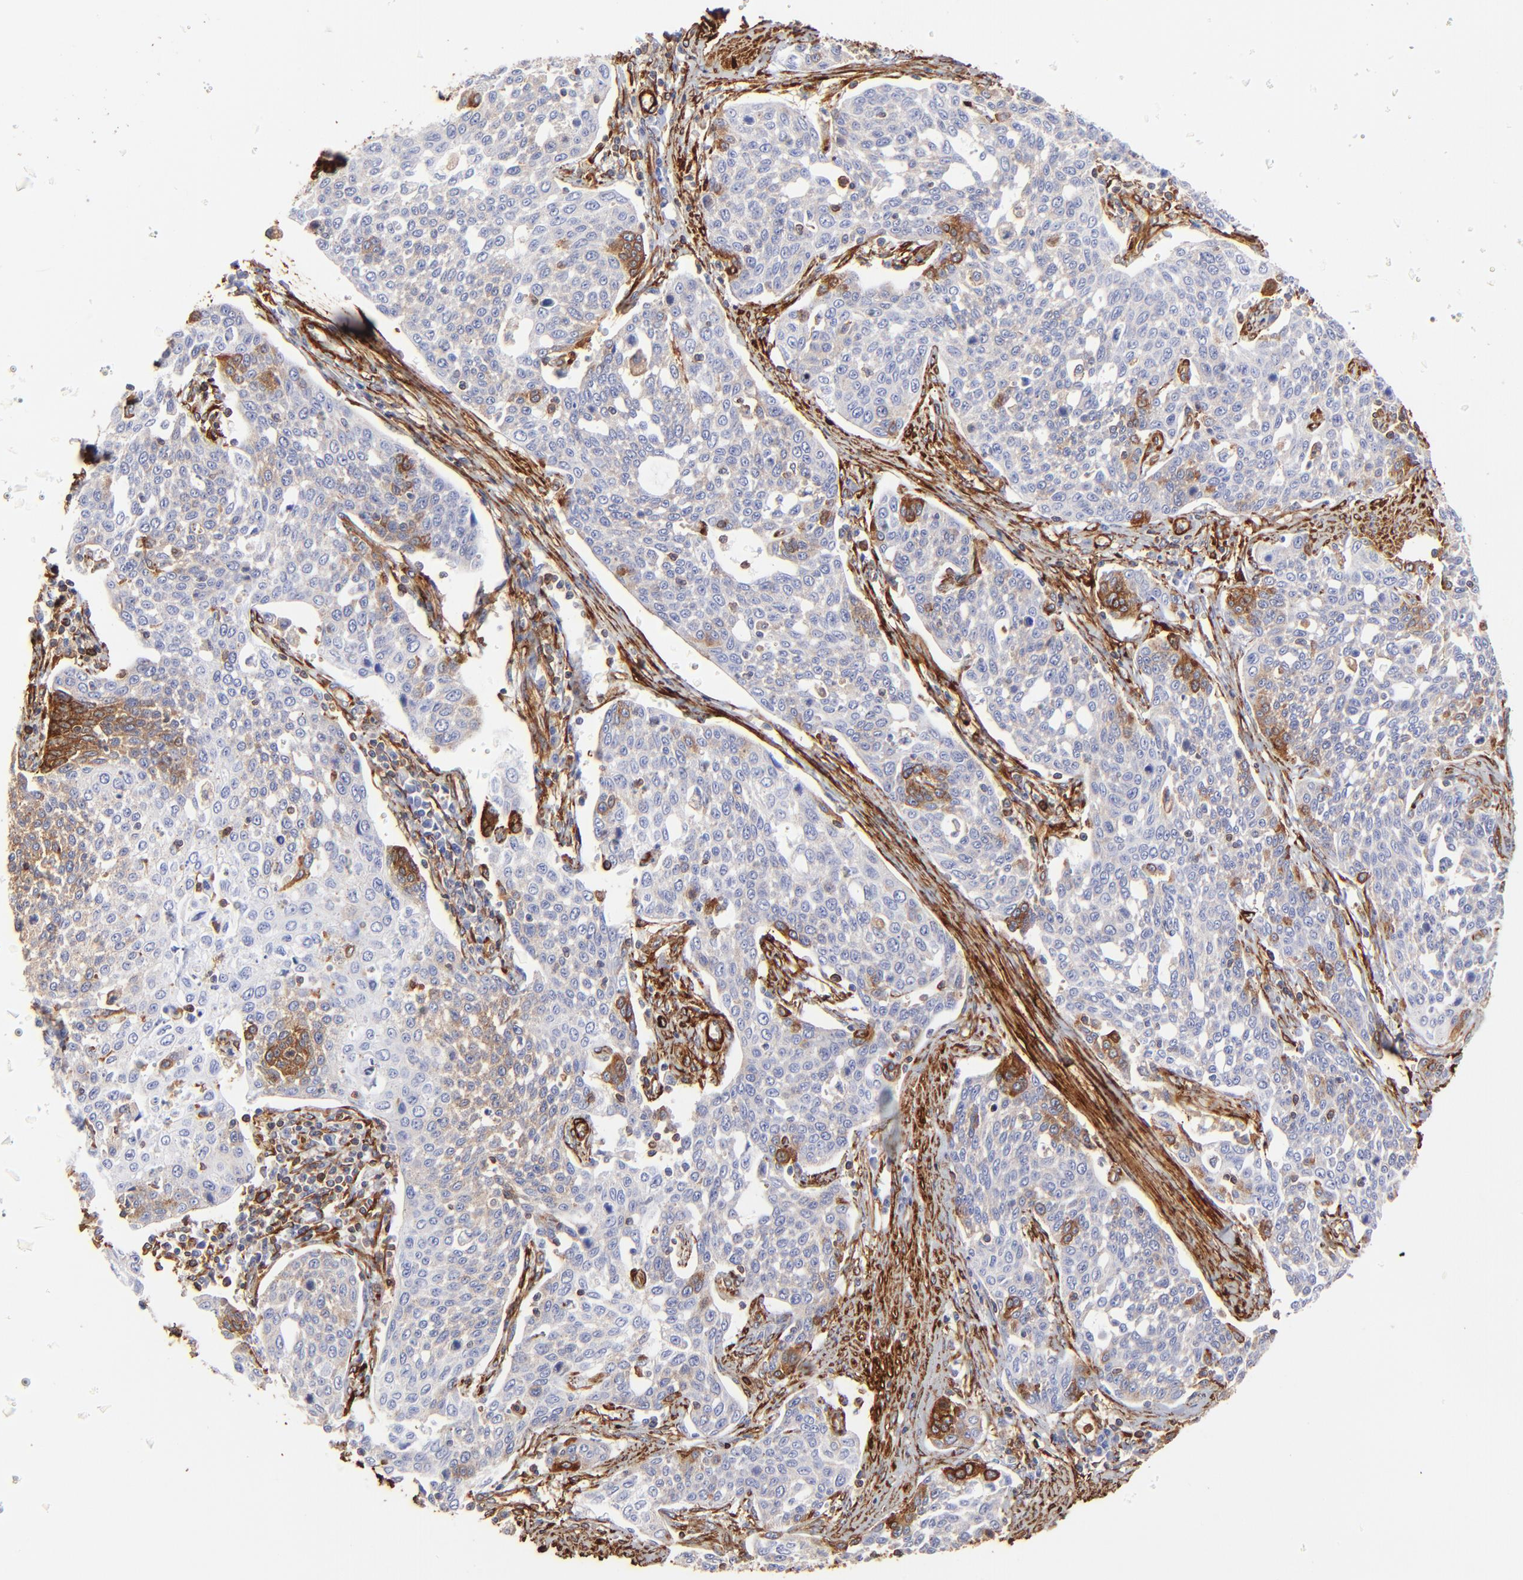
{"staining": {"intensity": "weak", "quantity": ">75%", "location": "cytoplasmic/membranous"}, "tissue": "cervical cancer", "cell_type": "Tumor cells", "image_type": "cancer", "snomed": [{"axis": "morphology", "description": "Squamous cell carcinoma, NOS"}, {"axis": "topography", "description": "Cervix"}], "caption": "Immunohistochemistry photomicrograph of cervical squamous cell carcinoma stained for a protein (brown), which displays low levels of weak cytoplasmic/membranous expression in about >75% of tumor cells.", "gene": "FLNA", "patient": {"sex": "female", "age": 34}}